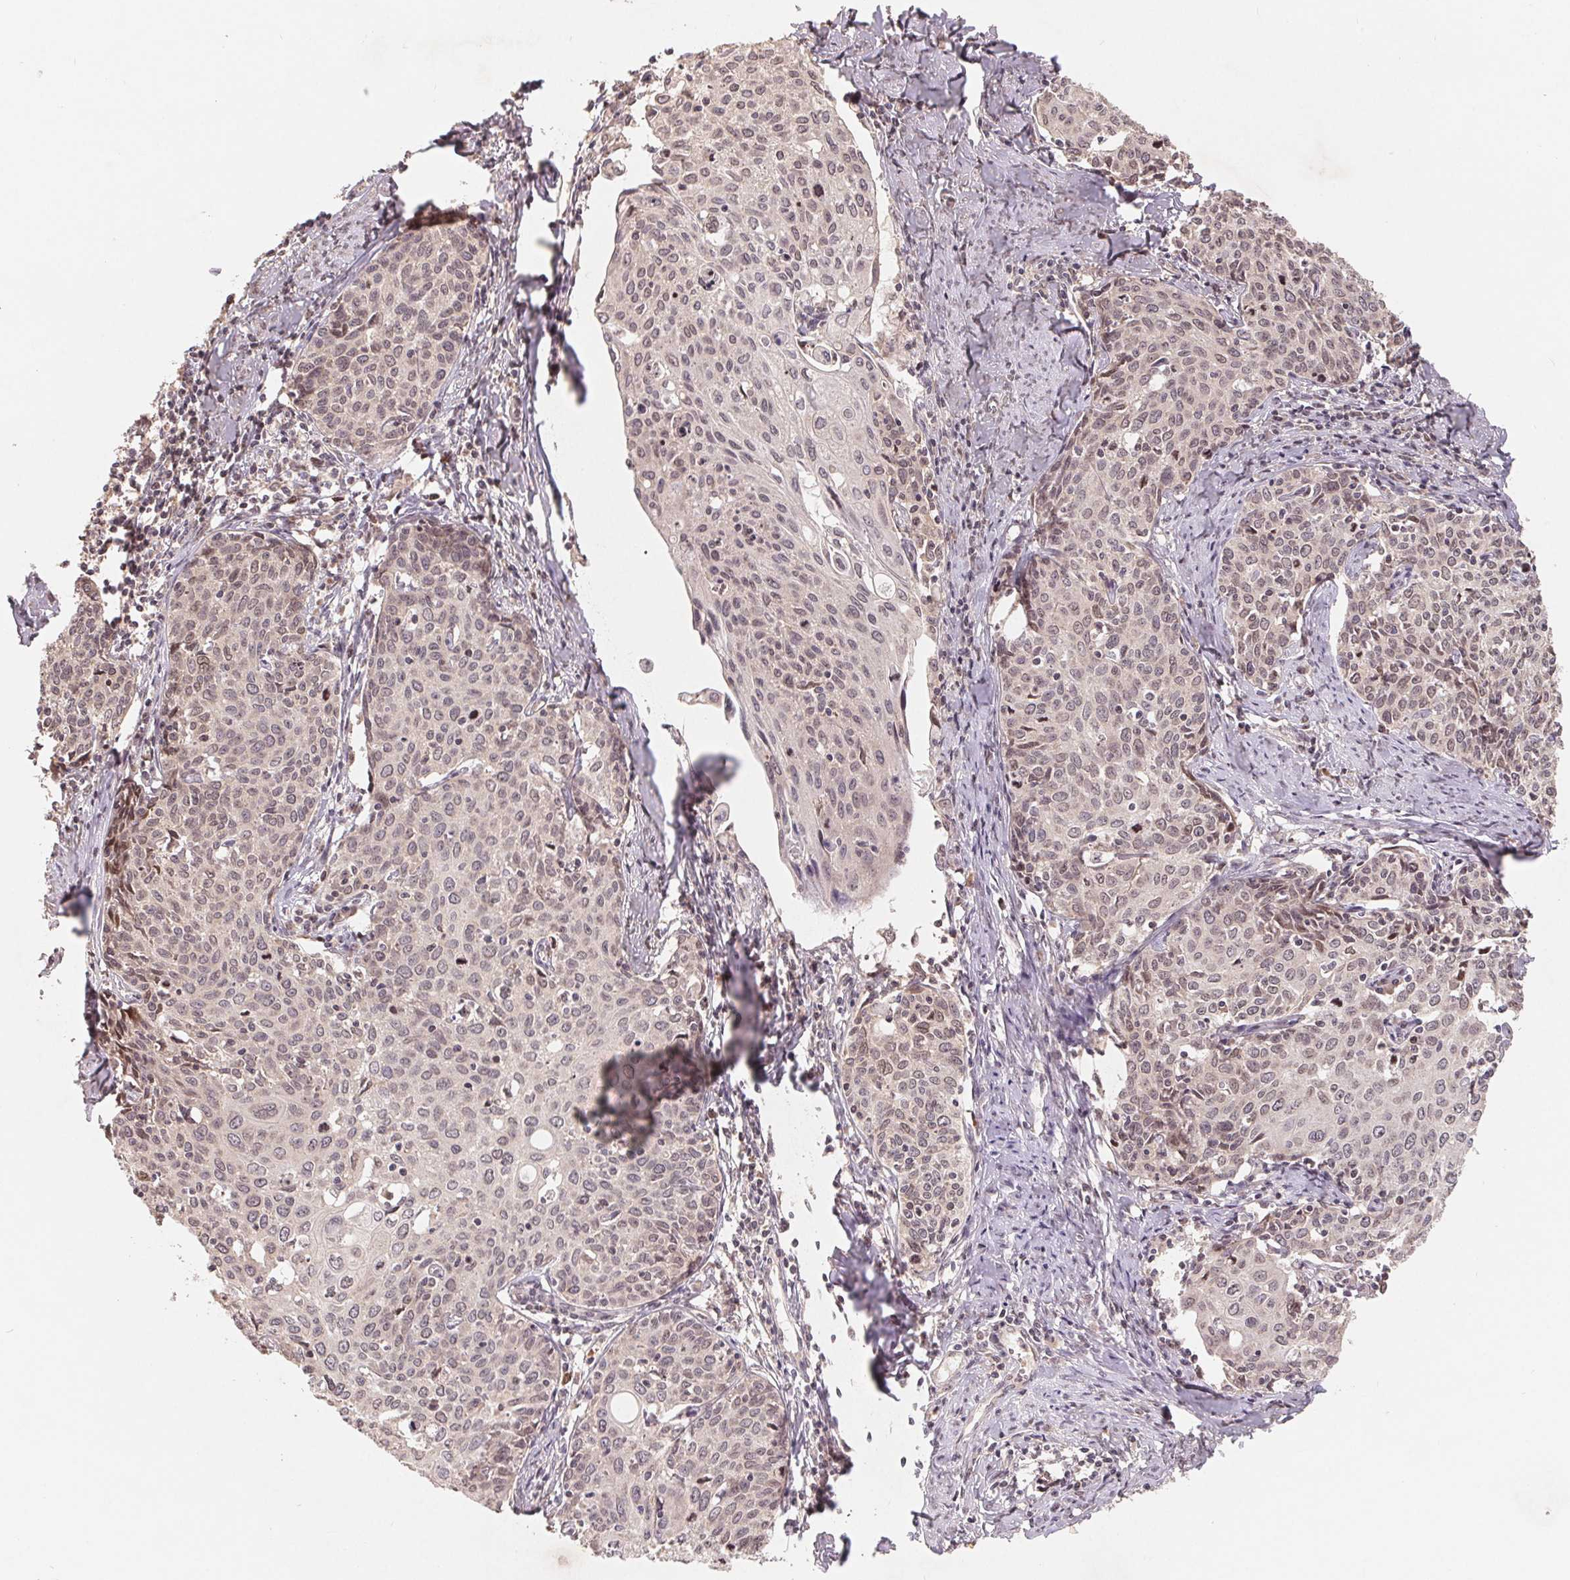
{"staining": {"intensity": "negative", "quantity": "none", "location": "none"}, "tissue": "cervical cancer", "cell_type": "Tumor cells", "image_type": "cancer", "snomed": [{"axis": "morphology", "description": "Squamous cell carcinoma, NOS"}, {"axis": "topography", "description": "Cervix"}], "caption": "Tumor cells are negative for protein expression in human cervical squamous cell carcinoma.", "gene": "HMGN3", "patient": {"sex": "female", "age": 62}}